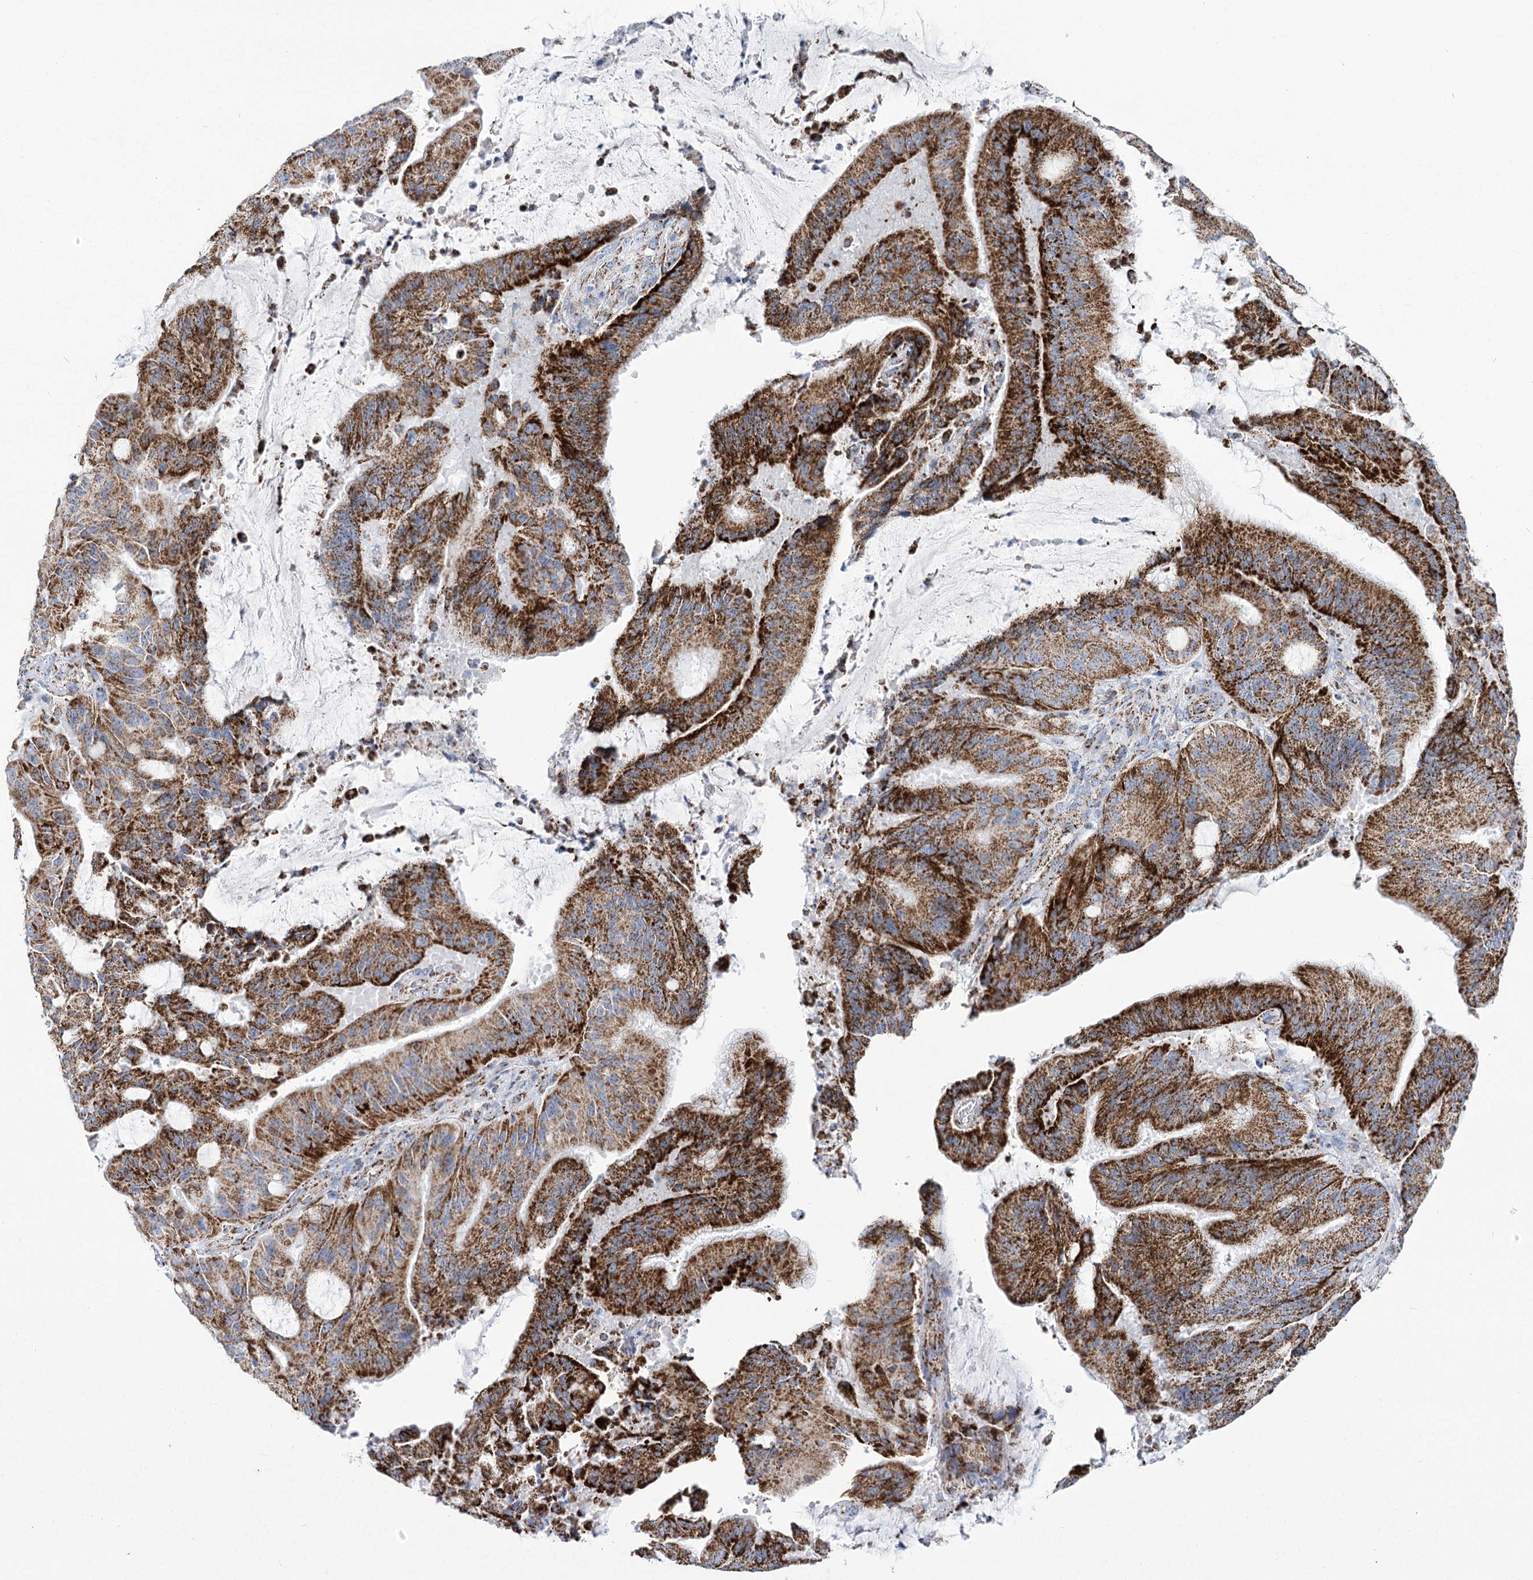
{"staining": {"intensity": "strong", "quantity": ">75%", "location": "cytoplasmic/membranous"}, "tissue": "liver cancer", "cell_type": "Tumor cells", "image_type": "cancer", "snomed": [{"axis": "morphology", "description": "Normal tissue, NOS"}, {"axis": "morphology", "description": "Cholangiocarcinoma"}, {"axis": "topography", "description": "Liver"}, {"axis": "topography", "description": "Peripheral nerve tissue"}], "caption": "High-magnification brightfield microscopy of liver cholangiocarcinoma stained with DAB (3,3'-diaminobenzidine) (brown) and counterstained with hematoxylin (blue). tumor cells exhibit strong cytoplasmic/membranous positivity is present in about>75% of cells. (DAB (3,3'-diaminobenzidine) = brown stain, brightfield microscopy at high magnification).", "gene": "PDHB", "patient": {"sex": "female", "age": 73}}